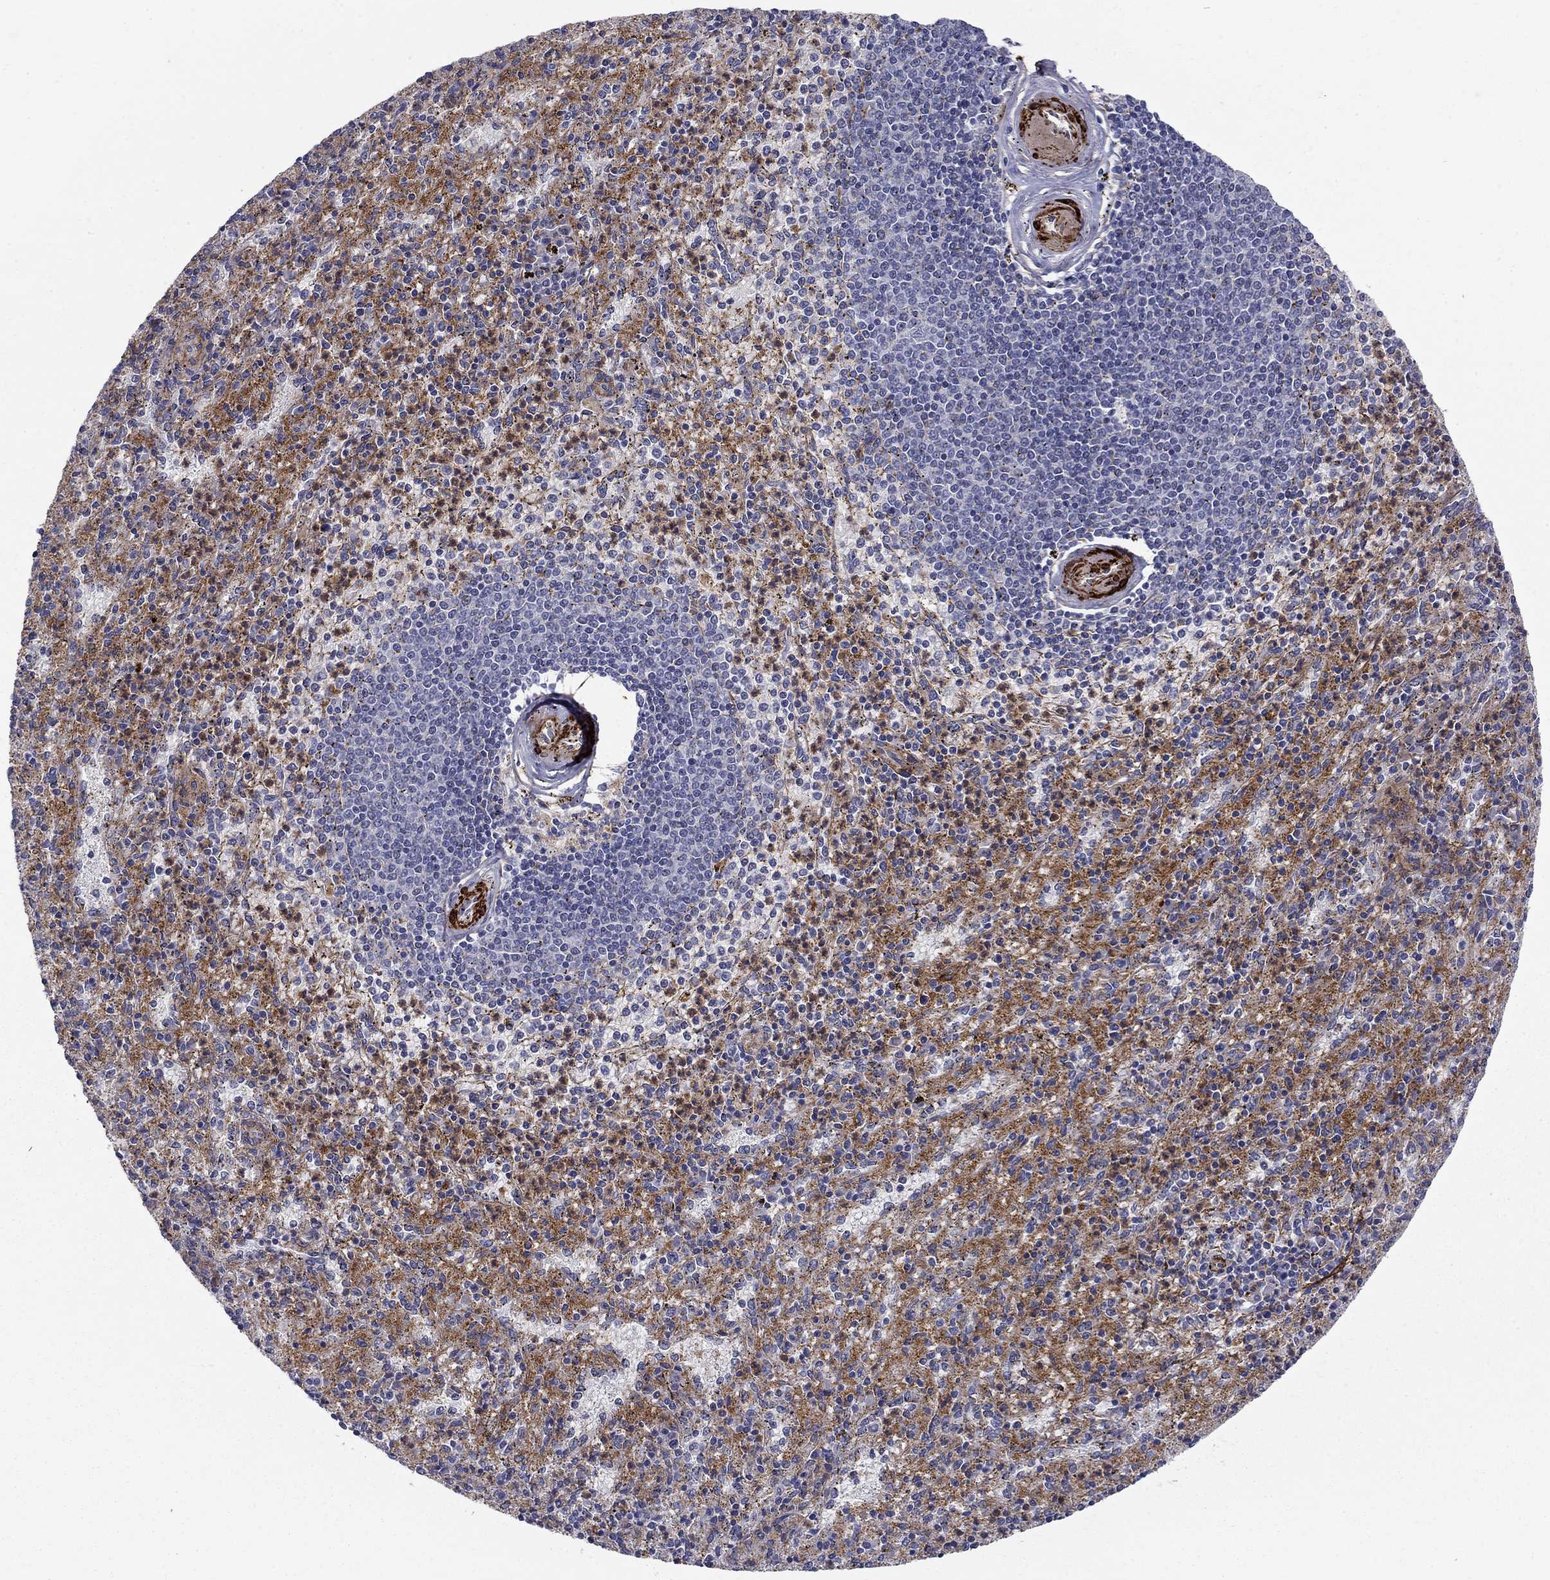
{"staining": {"intensity": "strong", "quantity": "25%-75%", "location": "cytoplasmic/membranous"}, "tissue": "spleen", "cell_type": "Cells in red pulp", "image_type": "normal", "snomed": [{"axis": "morphology", "description": "Normal tissue, NOS"}, {"axis": "topography", "description": "Spleen"}], "caption": "Human spleen stained with a brown dye exhibits strong cytoplasmic/membranous positive expression in approximately 25%-75% of cells in red pulp.", "gene": "KRBA1", "patient": {"sex": "male", "age": 60}}